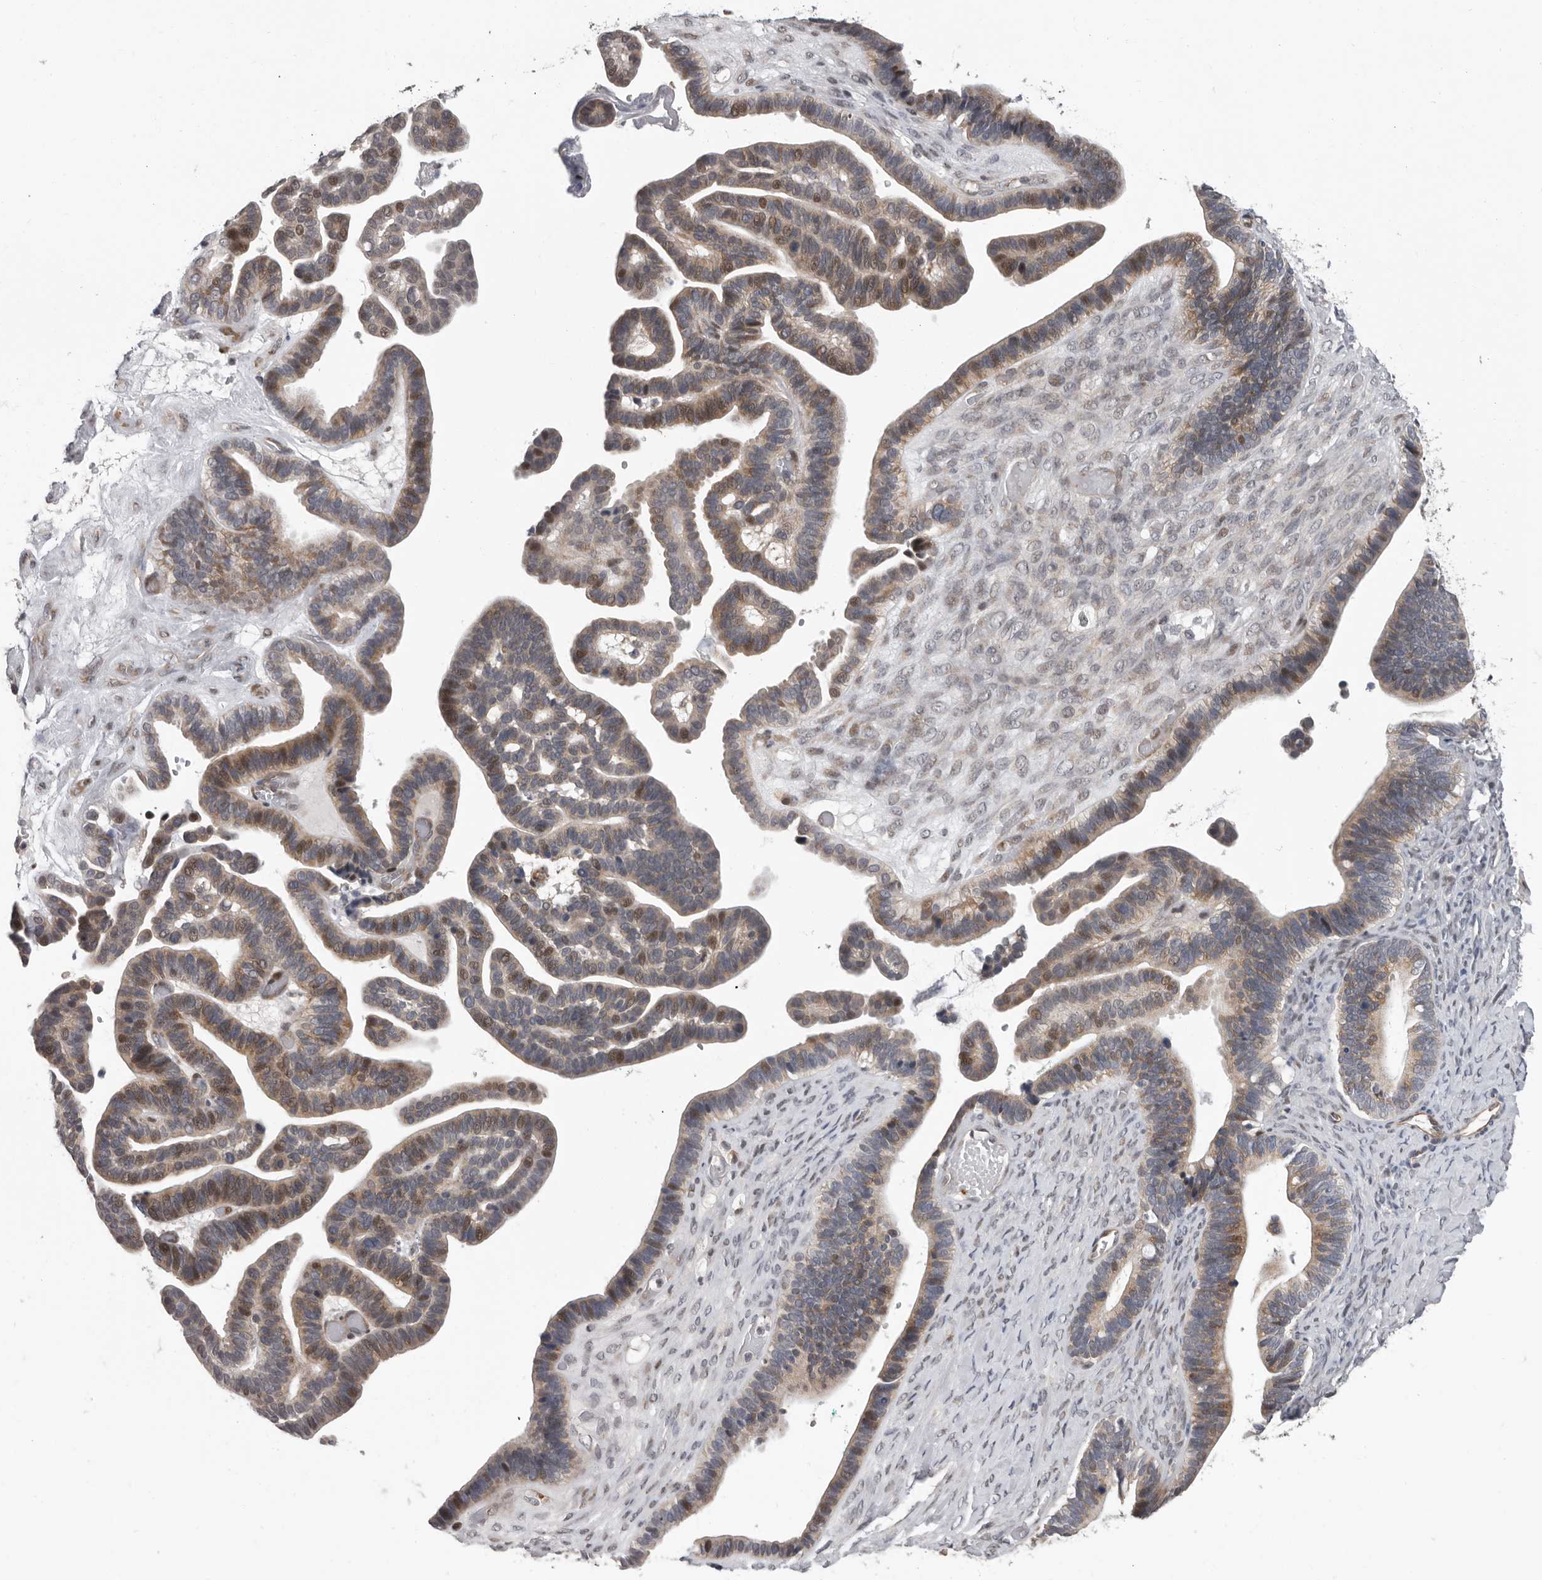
{"staining": {"intensity": "weak", "quantity": "25%-75%", "location": "cytoplasmic/membranous,nuclear"}, "tissue": "ovarian cancer", "cell_type": "Tumor cells", "image_type": "cancer", "snomed": [{"axis": "morphology", "description": "Cystadenocarcinoma, serous, NOS"}, {"axis": "topography", "description": "Ovary"}], "caption": "A histopathology image of human ovarian cancer (serous cystadenocarcinoma) stained for a protein exhibits weak cytoplasmic/membranous and nuclear brown staining in tumor cells.", "gene": "RALGPS2", "patient": {"sex": "female", "age": 56}}